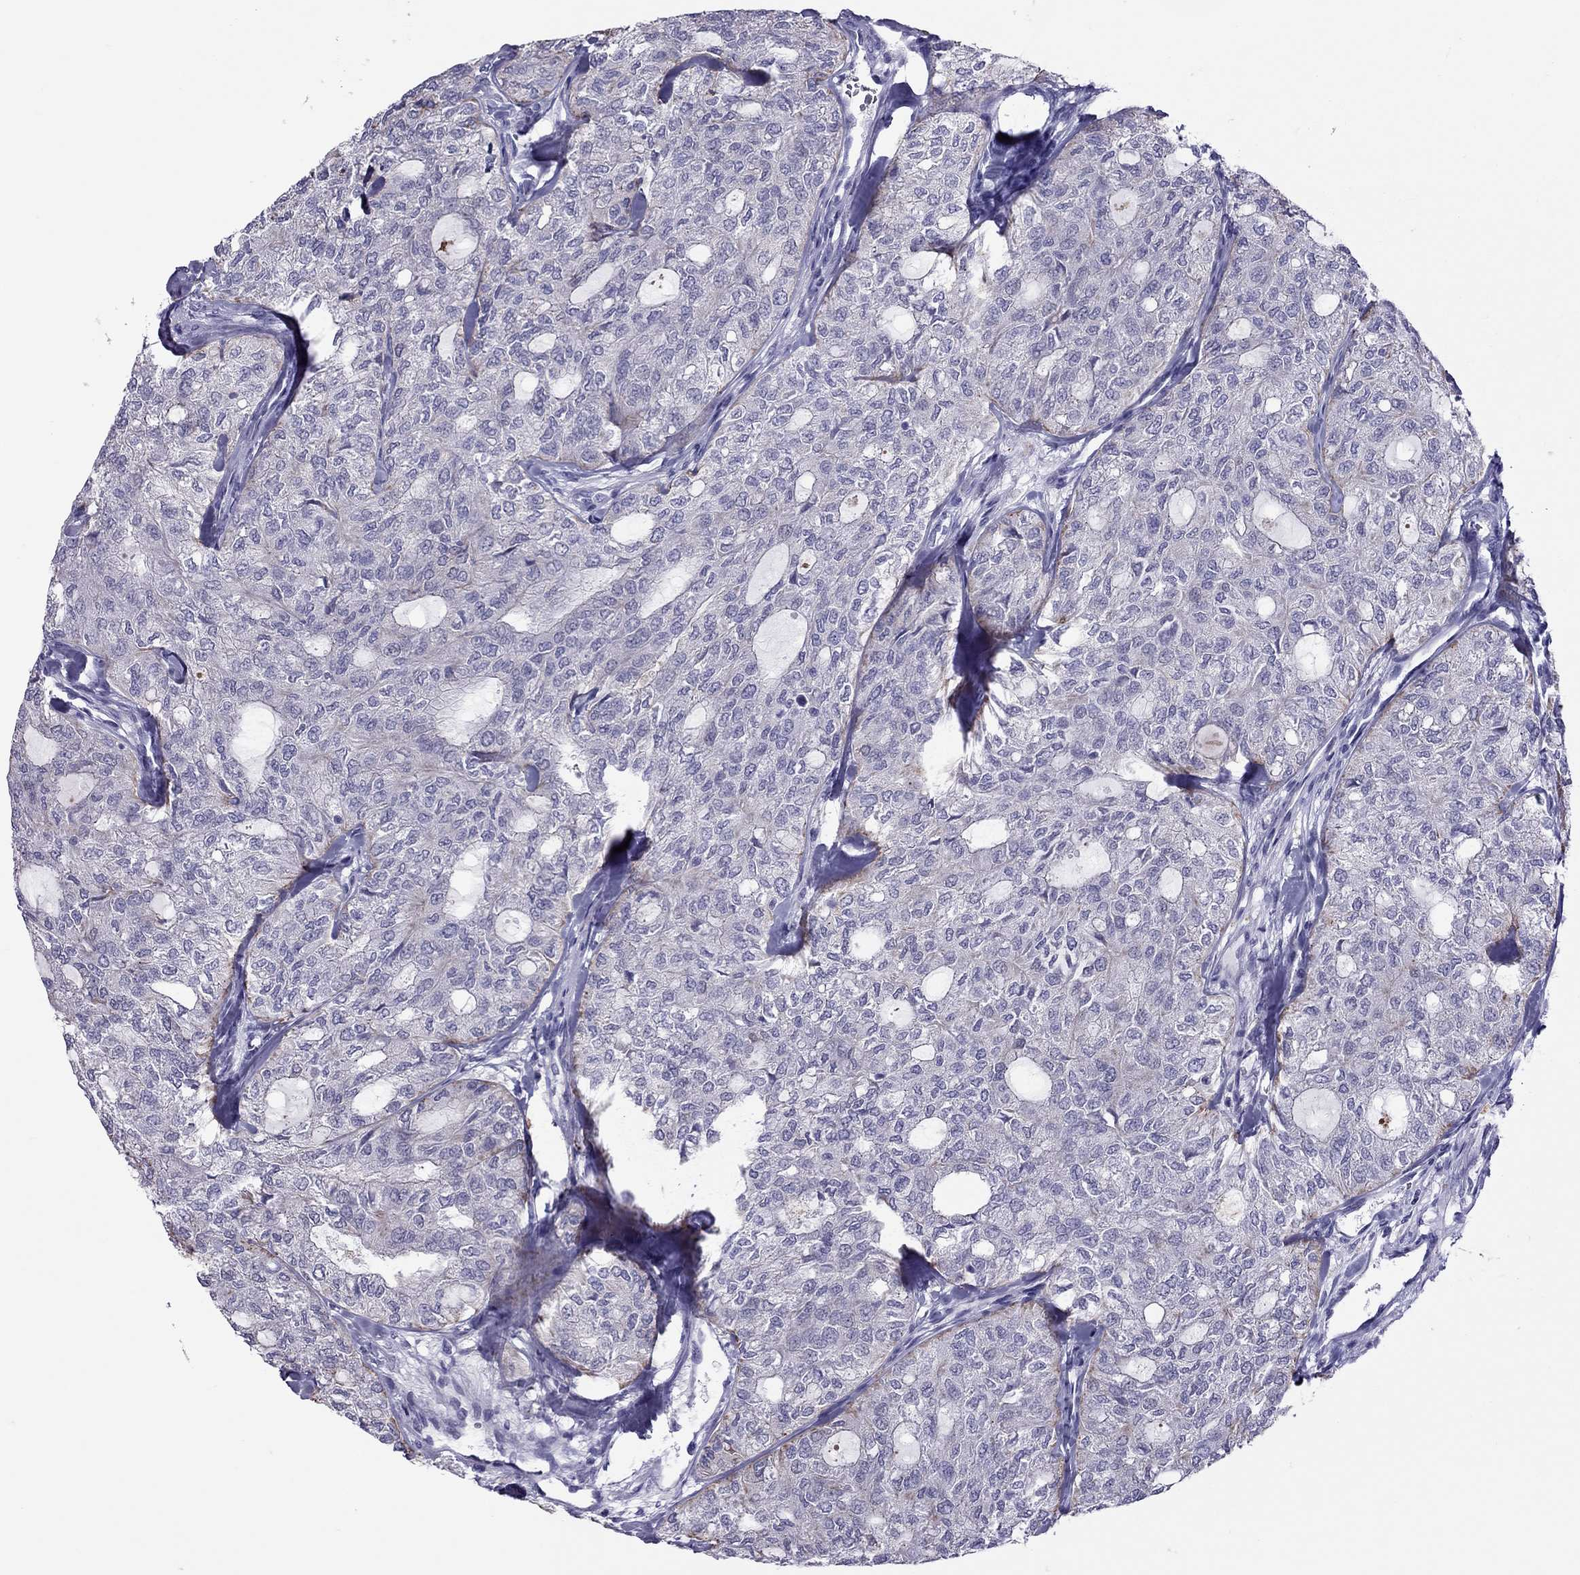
{"staining": {"intensity": "negative", "quantity": "none", "location": "none"}, "tissue": "thyroid cancer", "cell_type": "Tumor cells", "image_type": "cancer", "snomed": [{"axis": "morphology", "description": "Follicular adenoma carcinoma, NOS"}, {"axis": "topography", "description": "Thyroid gland"}], "caption": "Micrograph shows no significant protein positivity in tumor cells of follicular adenoma carcinoma (thyroid).", "gene": "TEX14", "patient": {"sex": "male", "age": 75}}